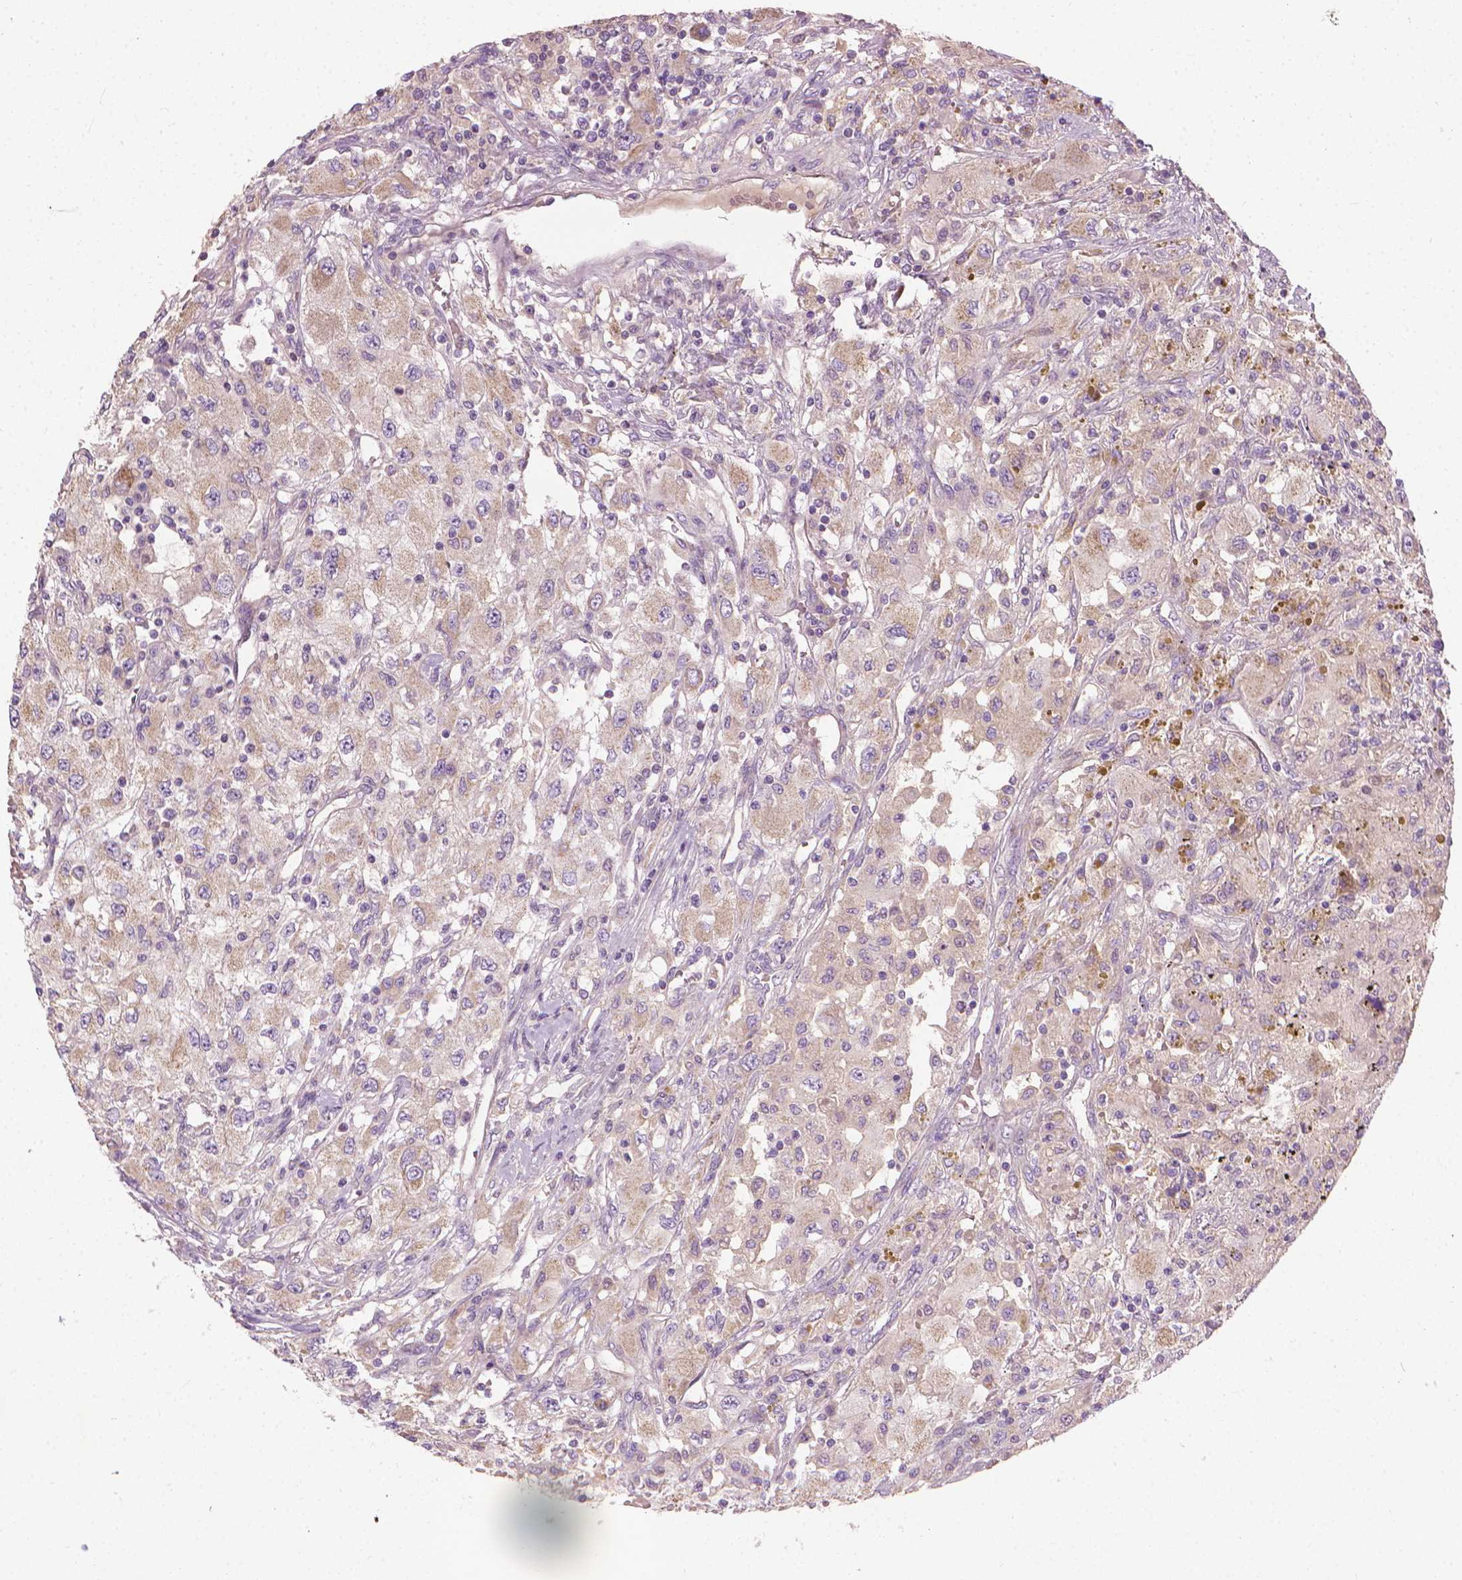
{"staining": {"intensity": "weak", "quantity": "25%-75%", "location": "cytoplasmic/membranous"}, "tissue": "renal cancer", "cell_type": "Tumor cells", "image_type": "cancer", "snomed": [{"axis": "morphology", "description": "Adenocarcinoma, NOS"}, {"axis": "topography", "description": "Kidney"}], "caption": "Protein expression analysis of renal cancer shows weak cytoplasmic/membranous expression in approximately 25%-75% of tumor cells.", "gene": "RIIAD1", "patient": {"sex": "female", "age": 67}}